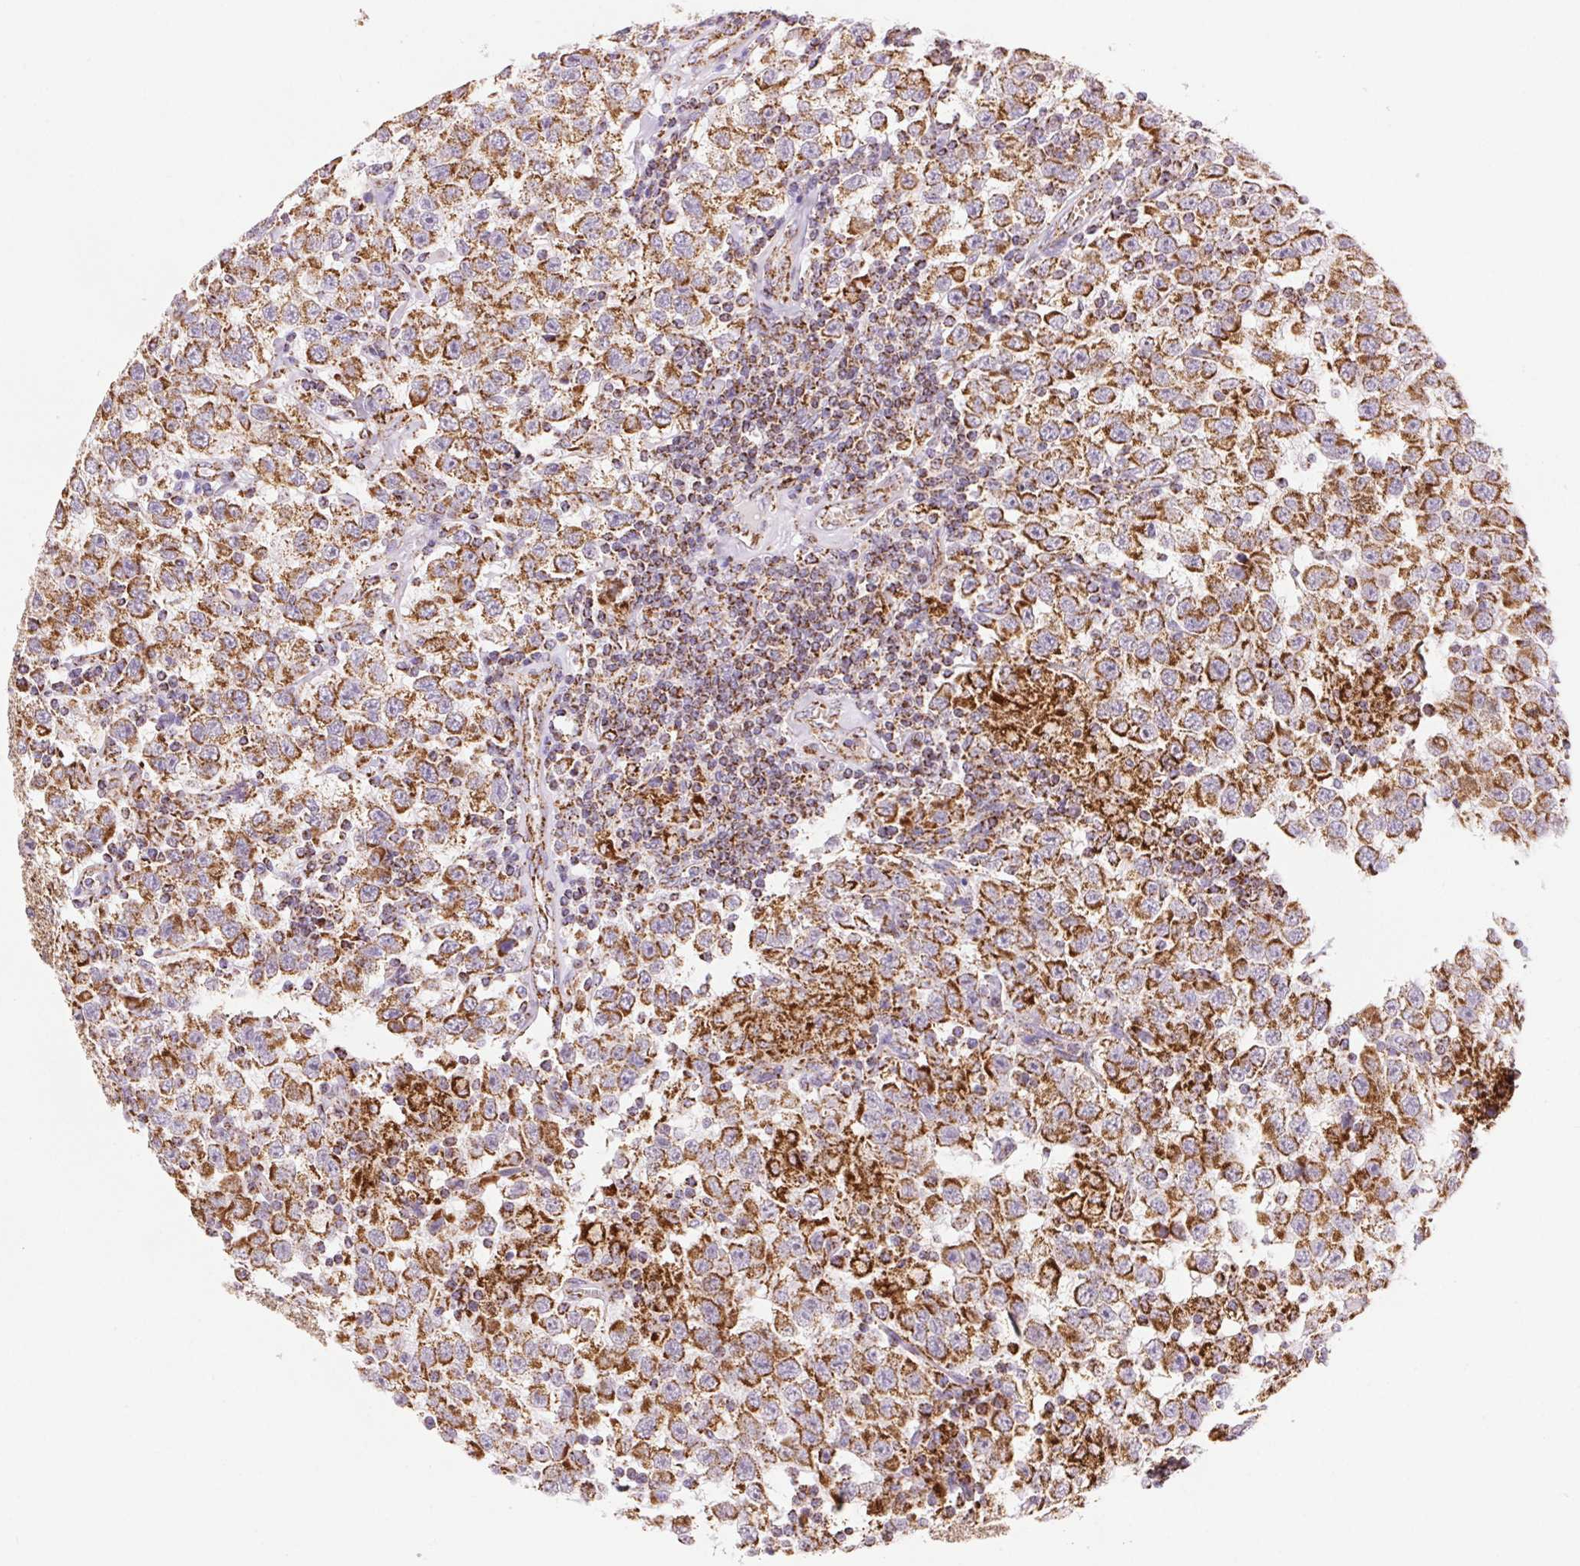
{"staining": {"intensity": "moderate", "quantity": ">75%", "location": "cytoplasmic/membranous"}, "tissue": "testis cancer", "cell_type": "Tumor cells", "image_type": "cancer", "snomed": [{"axis": "morphology", "description": "Seminoma, NOS"}, {"axis": "topography", "description": "Testis"}], "caption": "DAB (3,3'-diaminobenzidine) immunohistochemical staining of human testis cancer exhibits moderate cytoplasmic/membranous protein staining in about >75% of tumor cells.", "gene": "NIPSNAP2", "patient": {"sex": "male", "age": 41}}